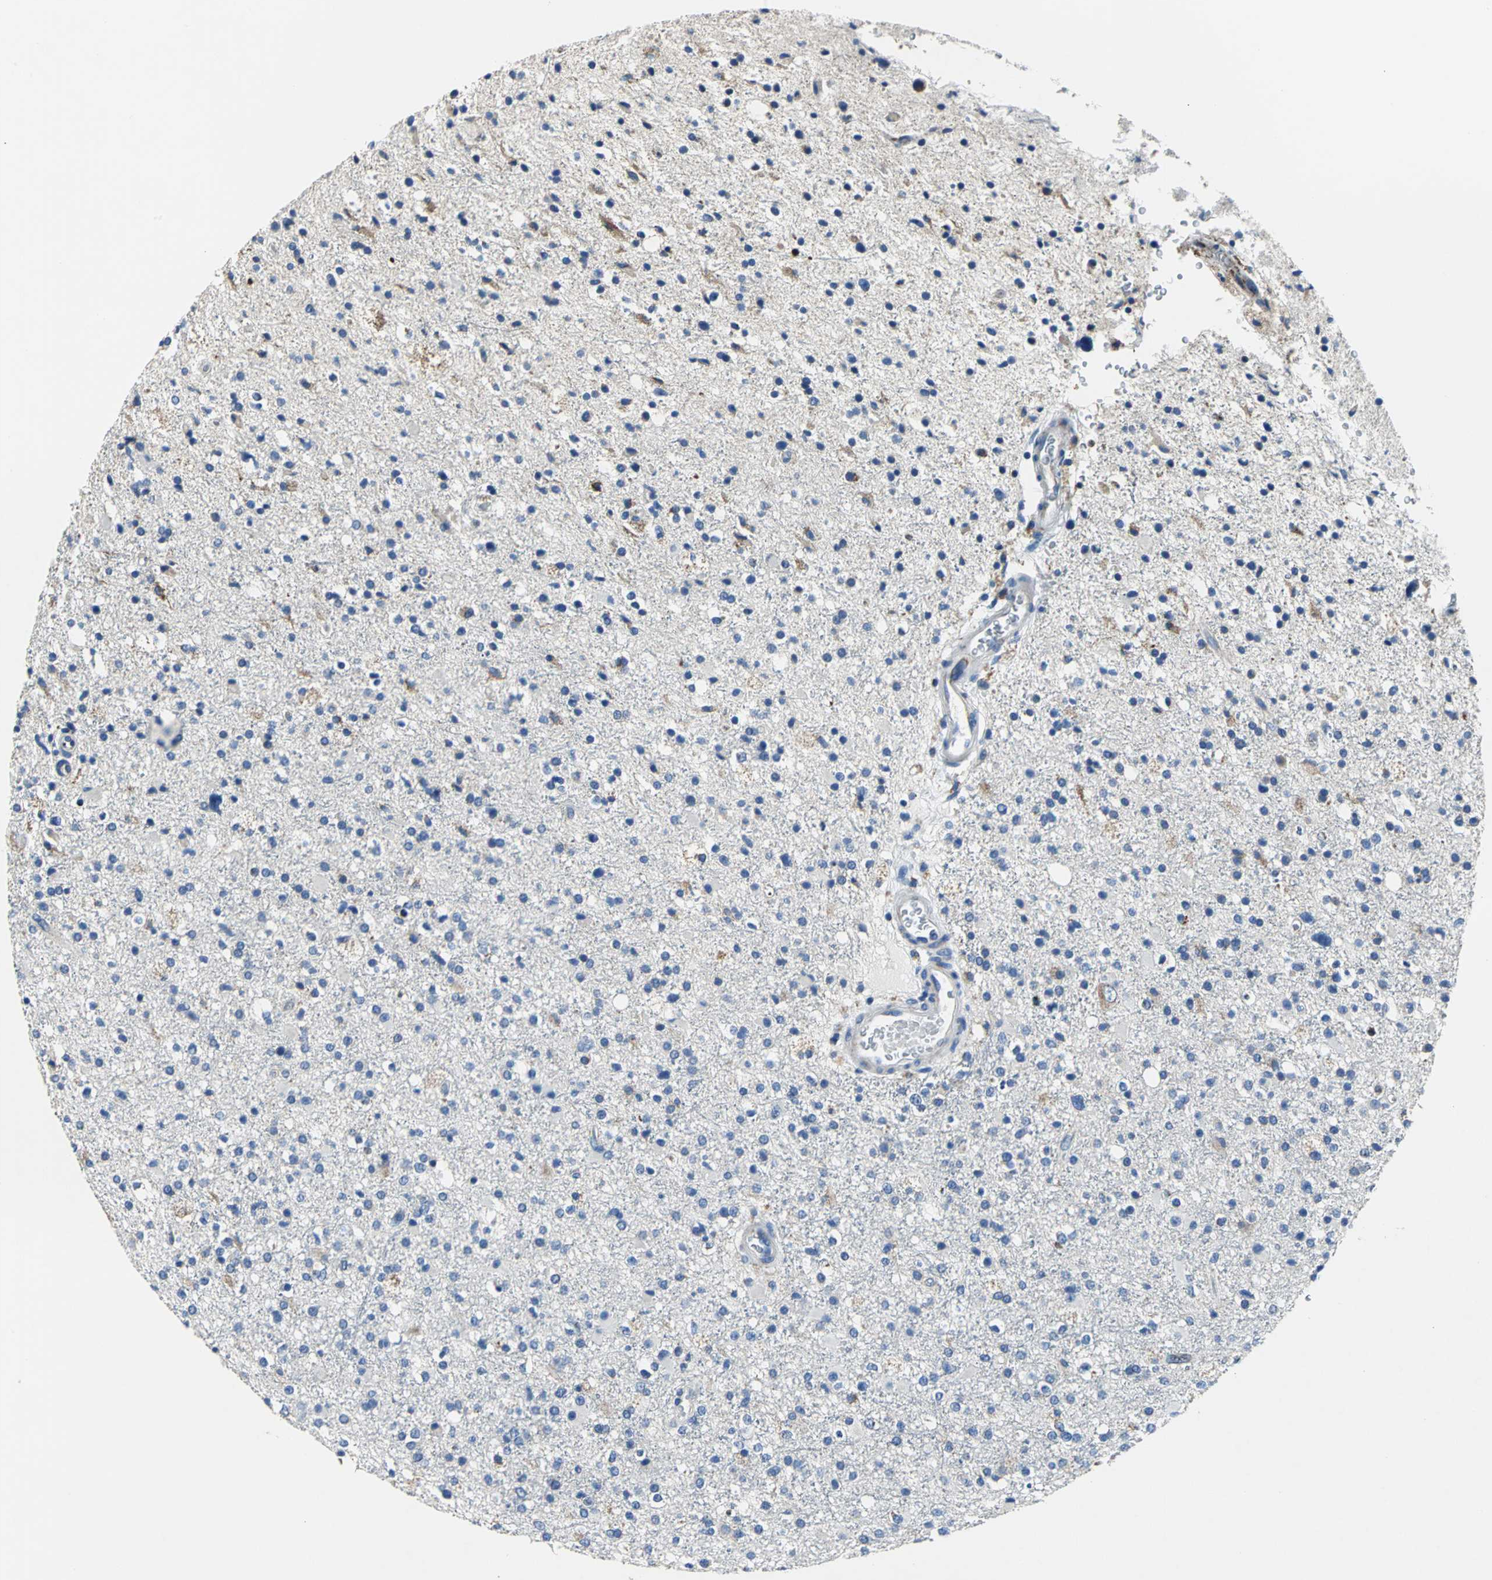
{"staining": {"intensity": "weak", "quantity": "25%-75%", "location": "cytoplasmic/membranous"}, "tissue": "glioma", "cell_type": "Tumor cells", "image_type": "cancer", "snomed": [{"axis": "morphology", "description": "Glioma, malignant, High grade"}, {"axis": "topography", "description": "Brain"}], "caption": "Protein expression analysis of human malignant glioma (high-grade) reveals weak cytoplasmic/membranous staining in approximately 25%-75% of tumor cells.", "gene": "IFI6", "patient": {"sex": "male", "age": 33}}